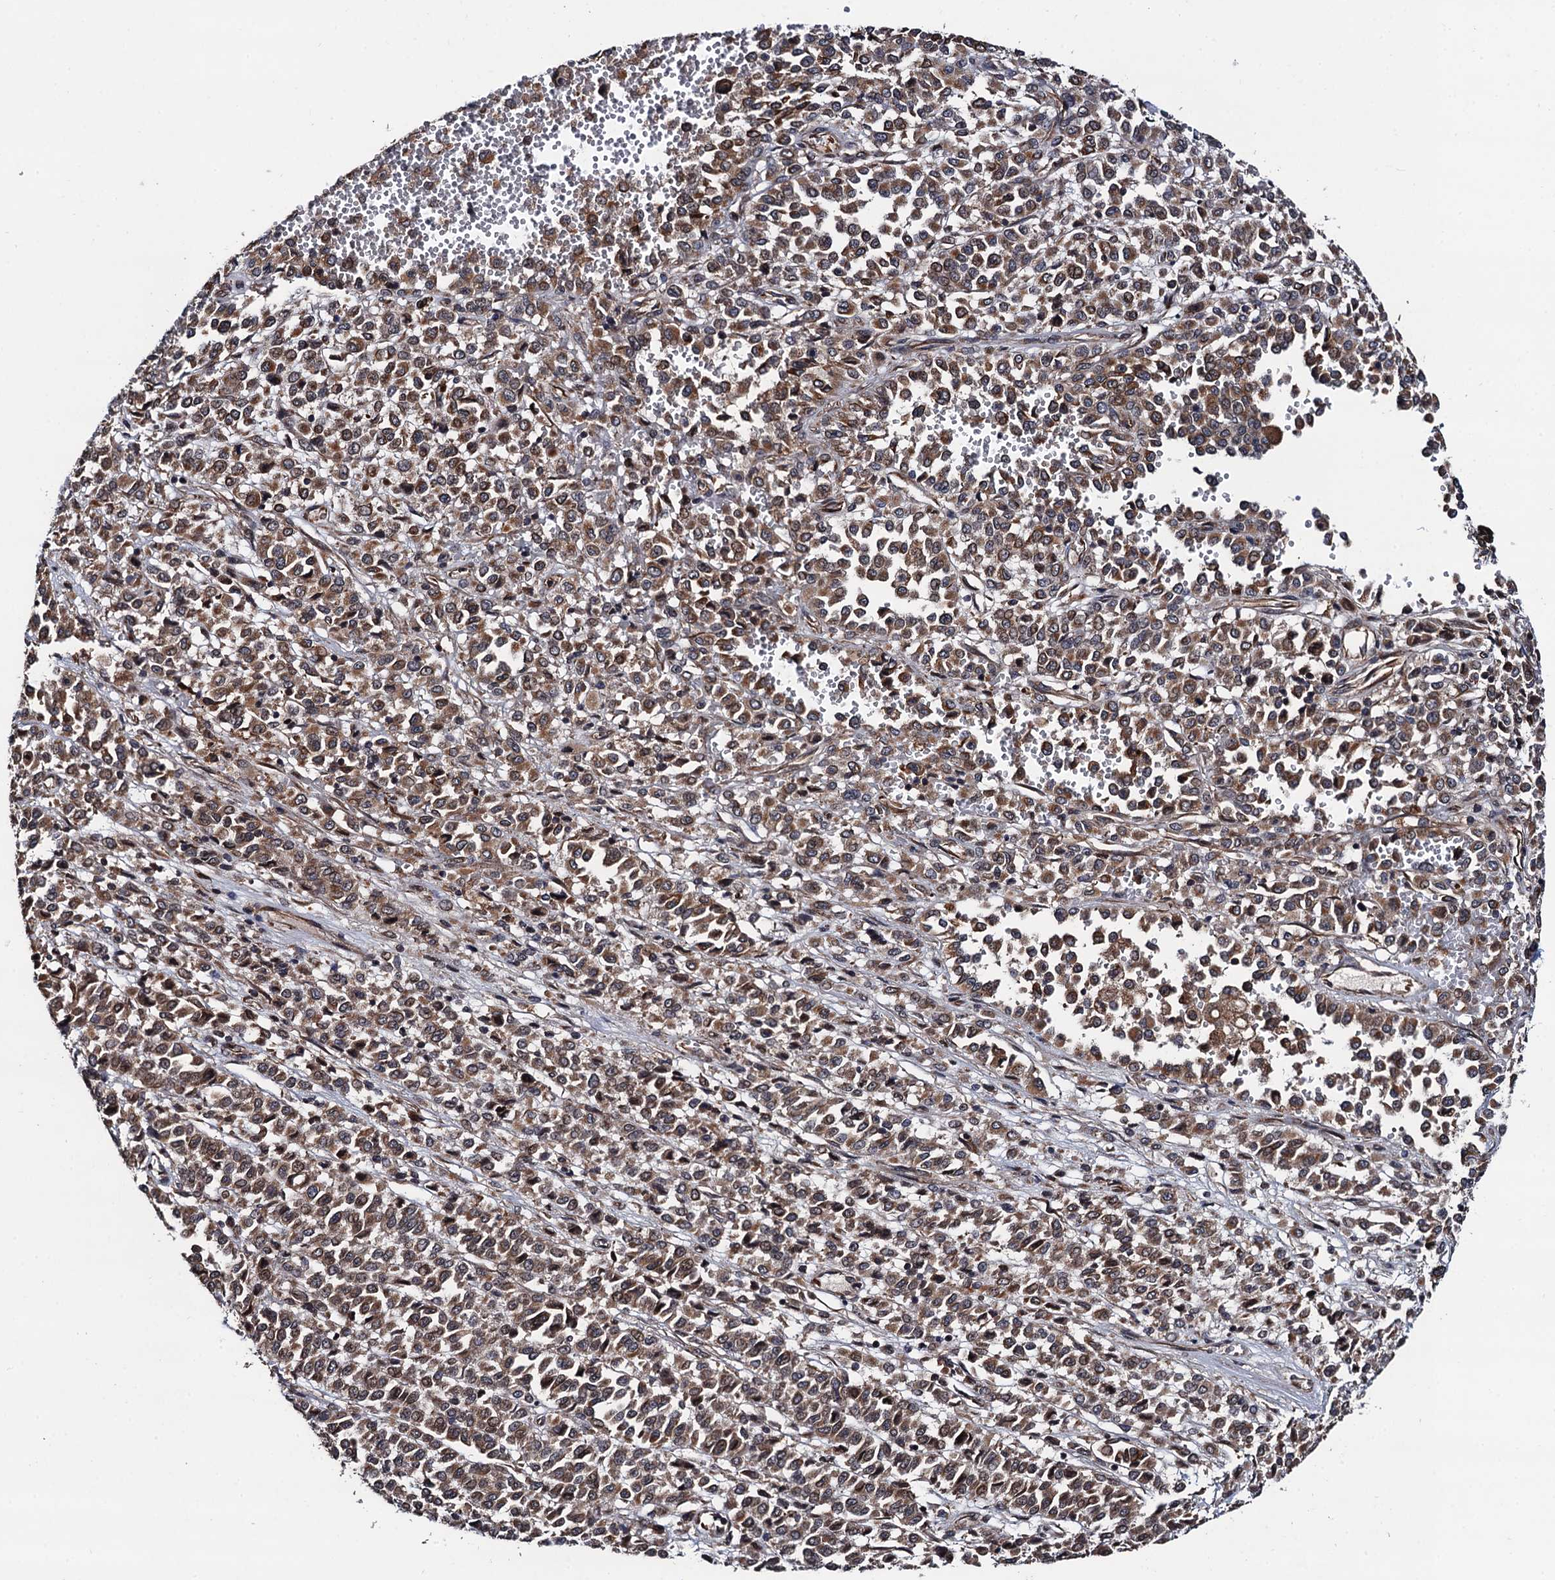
{"staining": {"intensity": "moderate", "quantity": ">75%", "location": "cytoplasmic/membranous"}, "tissue": "melanoma", "cell_type": "Tumor cells", "image_type": "cancer", "snomed": [{"axis": "morphology", "description": "Malignant melanoma, Metastatic site"}, {"axis": "topography", "description": "Pancreas"}], "caption": "Moderate cytoplasmic/membranous protein positivity is present in about >75% of tumor cells in malignant melanoma (metastatic site).", "gene": "FSIP1", "patient": {"sex": "female", "age": 30}}